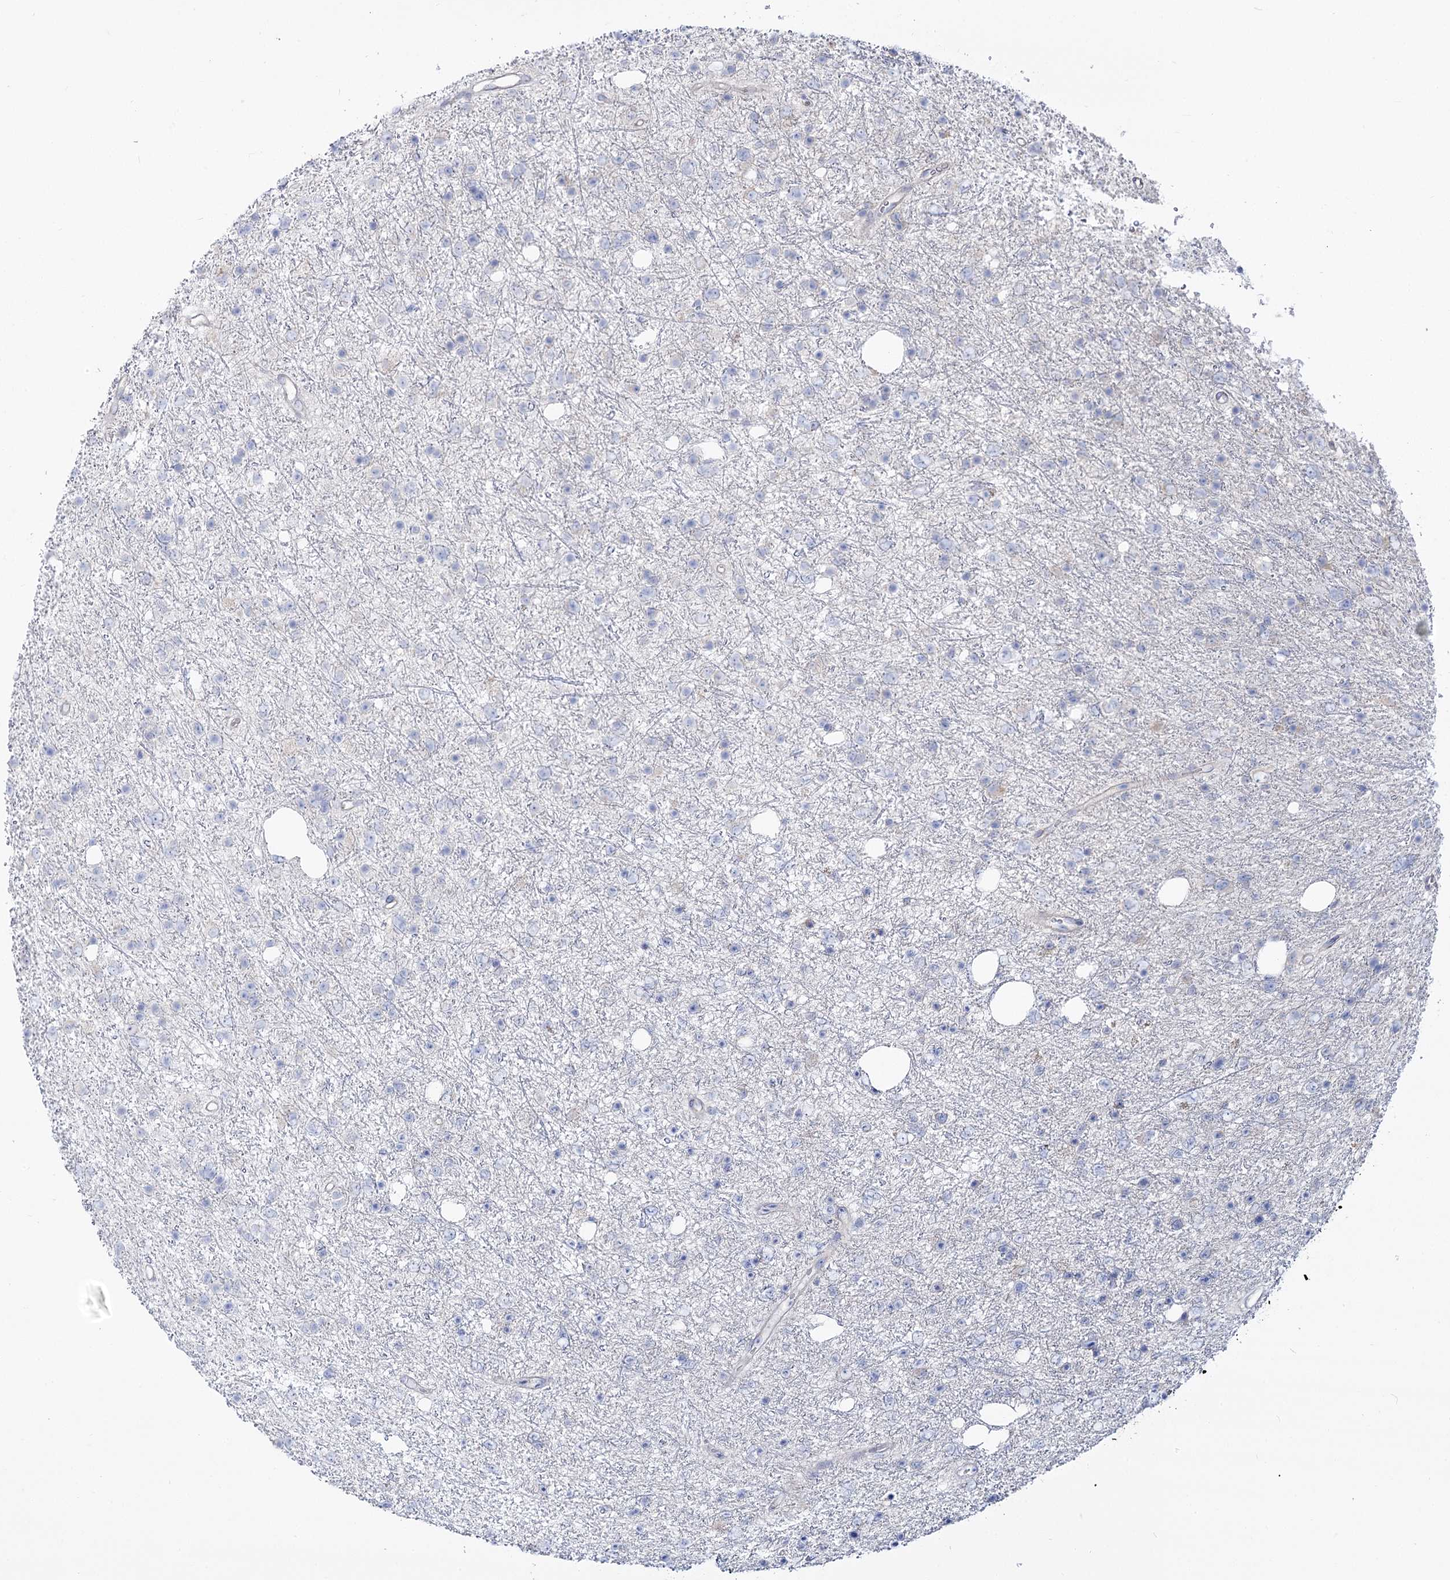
{"staining": {"intensity": "negative", "quantity": "none", "location": "none"}, "tissue": "glioma", "cell_type": "Tumor cells", "image_type": "cancer", "snomed": [{"axis": "morphology", "description": "Glioma, malignant, Low grade"}, {"axis": "topography", "description": "Cerebral cortex"}], "caption": "Glioma was stained to show a protein in brown. There is no significant positivity in tumor cells.", "gene": "SUOX", "patient": {"sex": "female", "age": 39}}